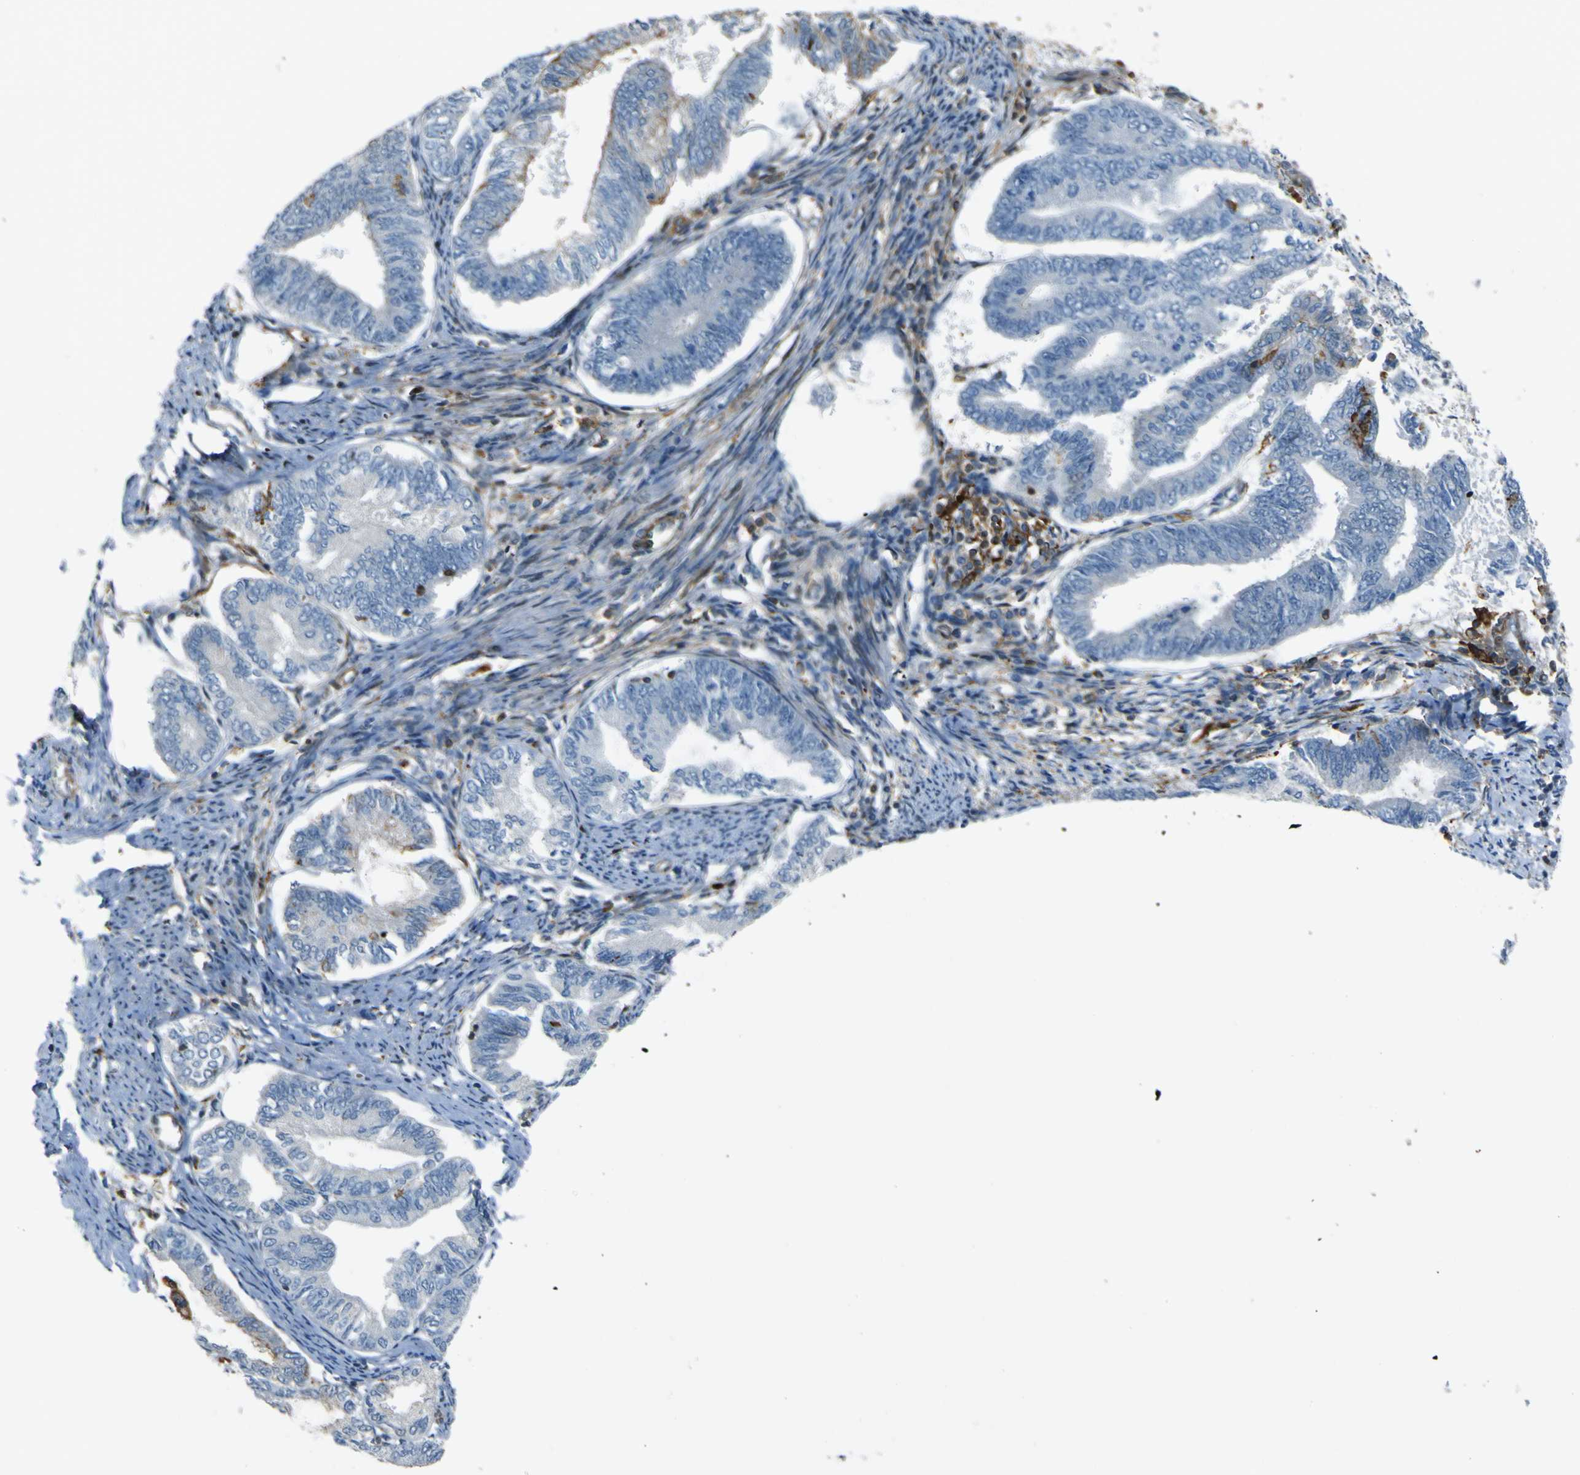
{"staining": {"intensity": "negative", "quantity": "none", "location": "none"}, "tissue": "endometrial cancer", "cell_type": "Tumor cells", "image_type": "cancer", "snomed": [{"axis": "morphology", "description": "Adenocarcinoma, NOS"}, {"axis": "topography", "description": "Endometrium"}], "caption": "A high-resolution micrograph shows IHC staining of endometrial cancer, which exhibits no significant expression in tumor cells. (DAB immunohistochemistry with hematoxylin counter stain).", "gene": "PCDHB5", "patient": {"sex": "female", "age": 86}}